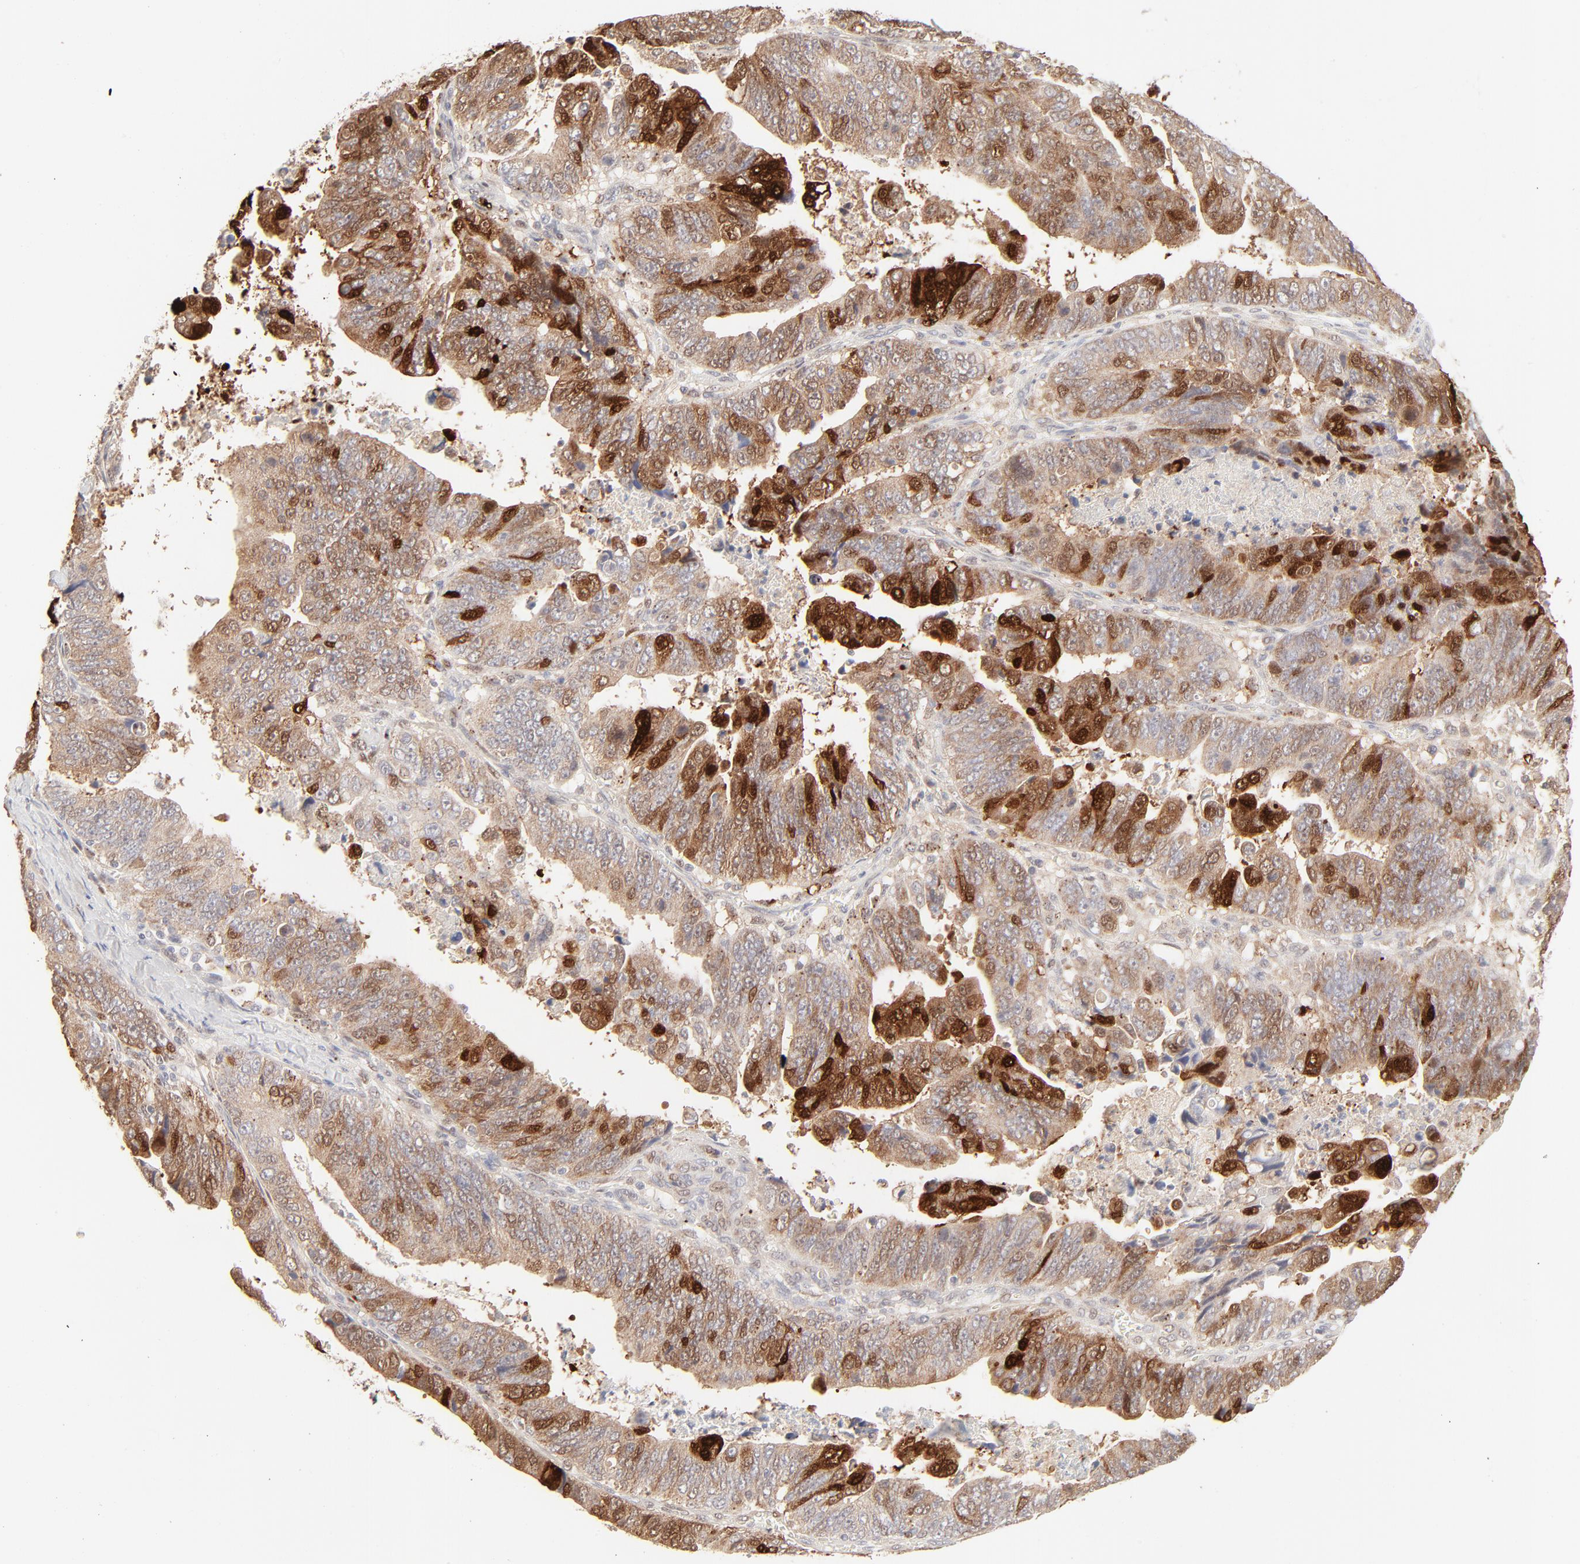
{"staining": {"intensity": "strong", "quantity": "25%-75%", "location": "cytoplasmic/membranous"}, "tissue": "stomach cancer", "cell_type": "Tumor cells", "image_type": "cancer", "snomed": [{"axis": "morphology", "description": "Adenocarcinoma, NOS"}, {"axis": "topography", "description": "Stomach, upper"}], "caption": "Adenocarcinoma (stomach) stained for a protein (brown) demonstrates strong cytoplasmic/membranous positive positivity in approximately 25%-75% of tumor cells.", "gene": "LGALS2", "patient": {"sex": "female", "age": 50}}